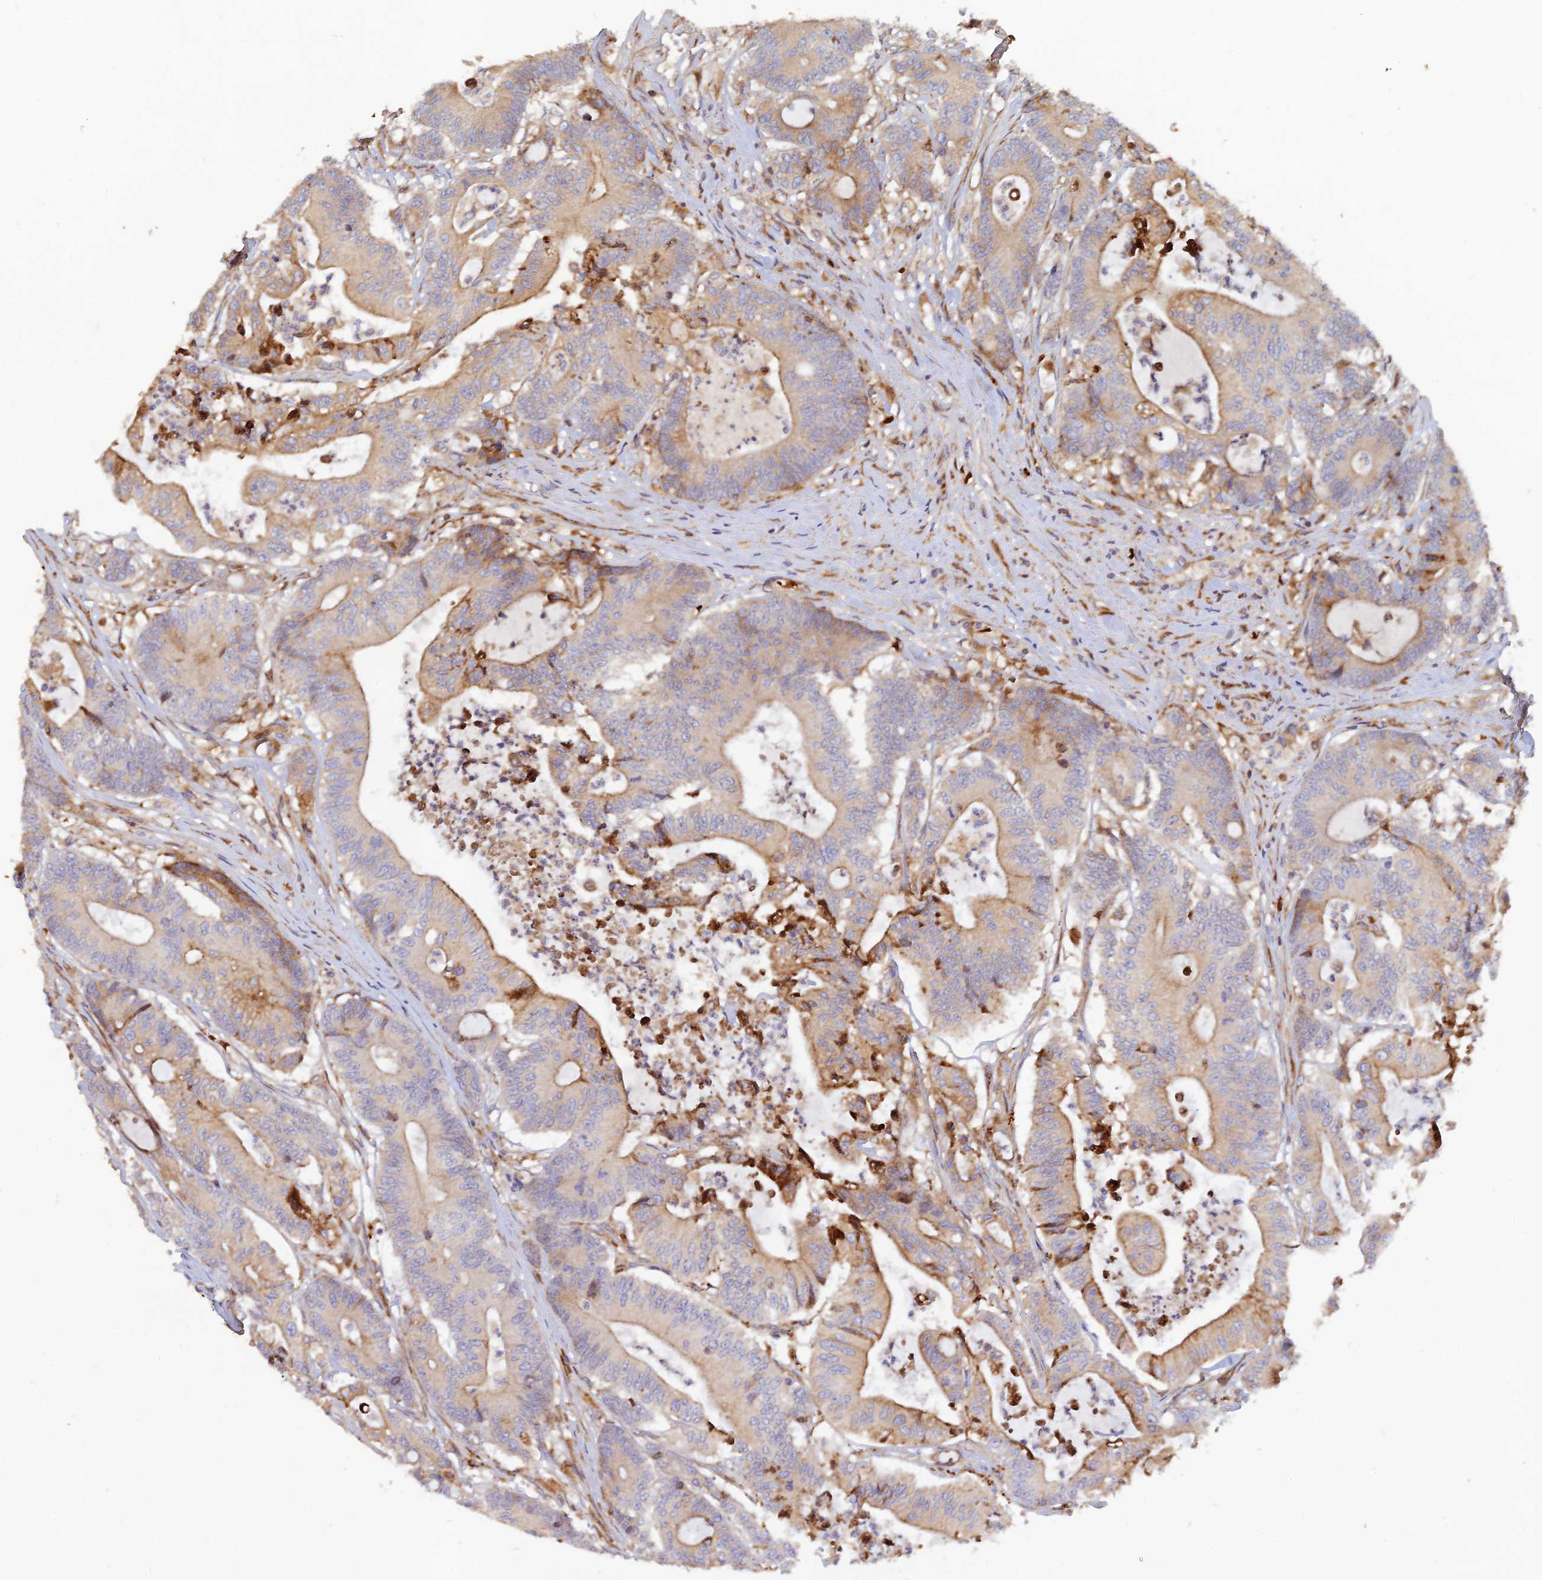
{"staining": {"intensity": "moderate", "quantity": "25%-75%", "location": "cytoplasmic/membranous"}, "tissue": "colorectal cancer", "cell_type": "Tumor cells", "image_type": "cancer", "snomed": [{"axis": "morphology", "description": "Adenocarcinoma, NOS"}, {"axis": "topography", "description": "Colon"}], "caption": "A high-resolution histopathology image shows immunohistochemistry (IHC) staining of colorectal cancer, which exhibits moderate cytoplasmic/membranous expression in about 25%-75% of tumor cells. (Stains: DAB (3,3'-diaminobenzidine) in brown, nuclei in blue, Microscopy: brightfield microscopy at high magnification).", "gene": "GMCL1", "patient": {"sex": "female", "age": 84}}